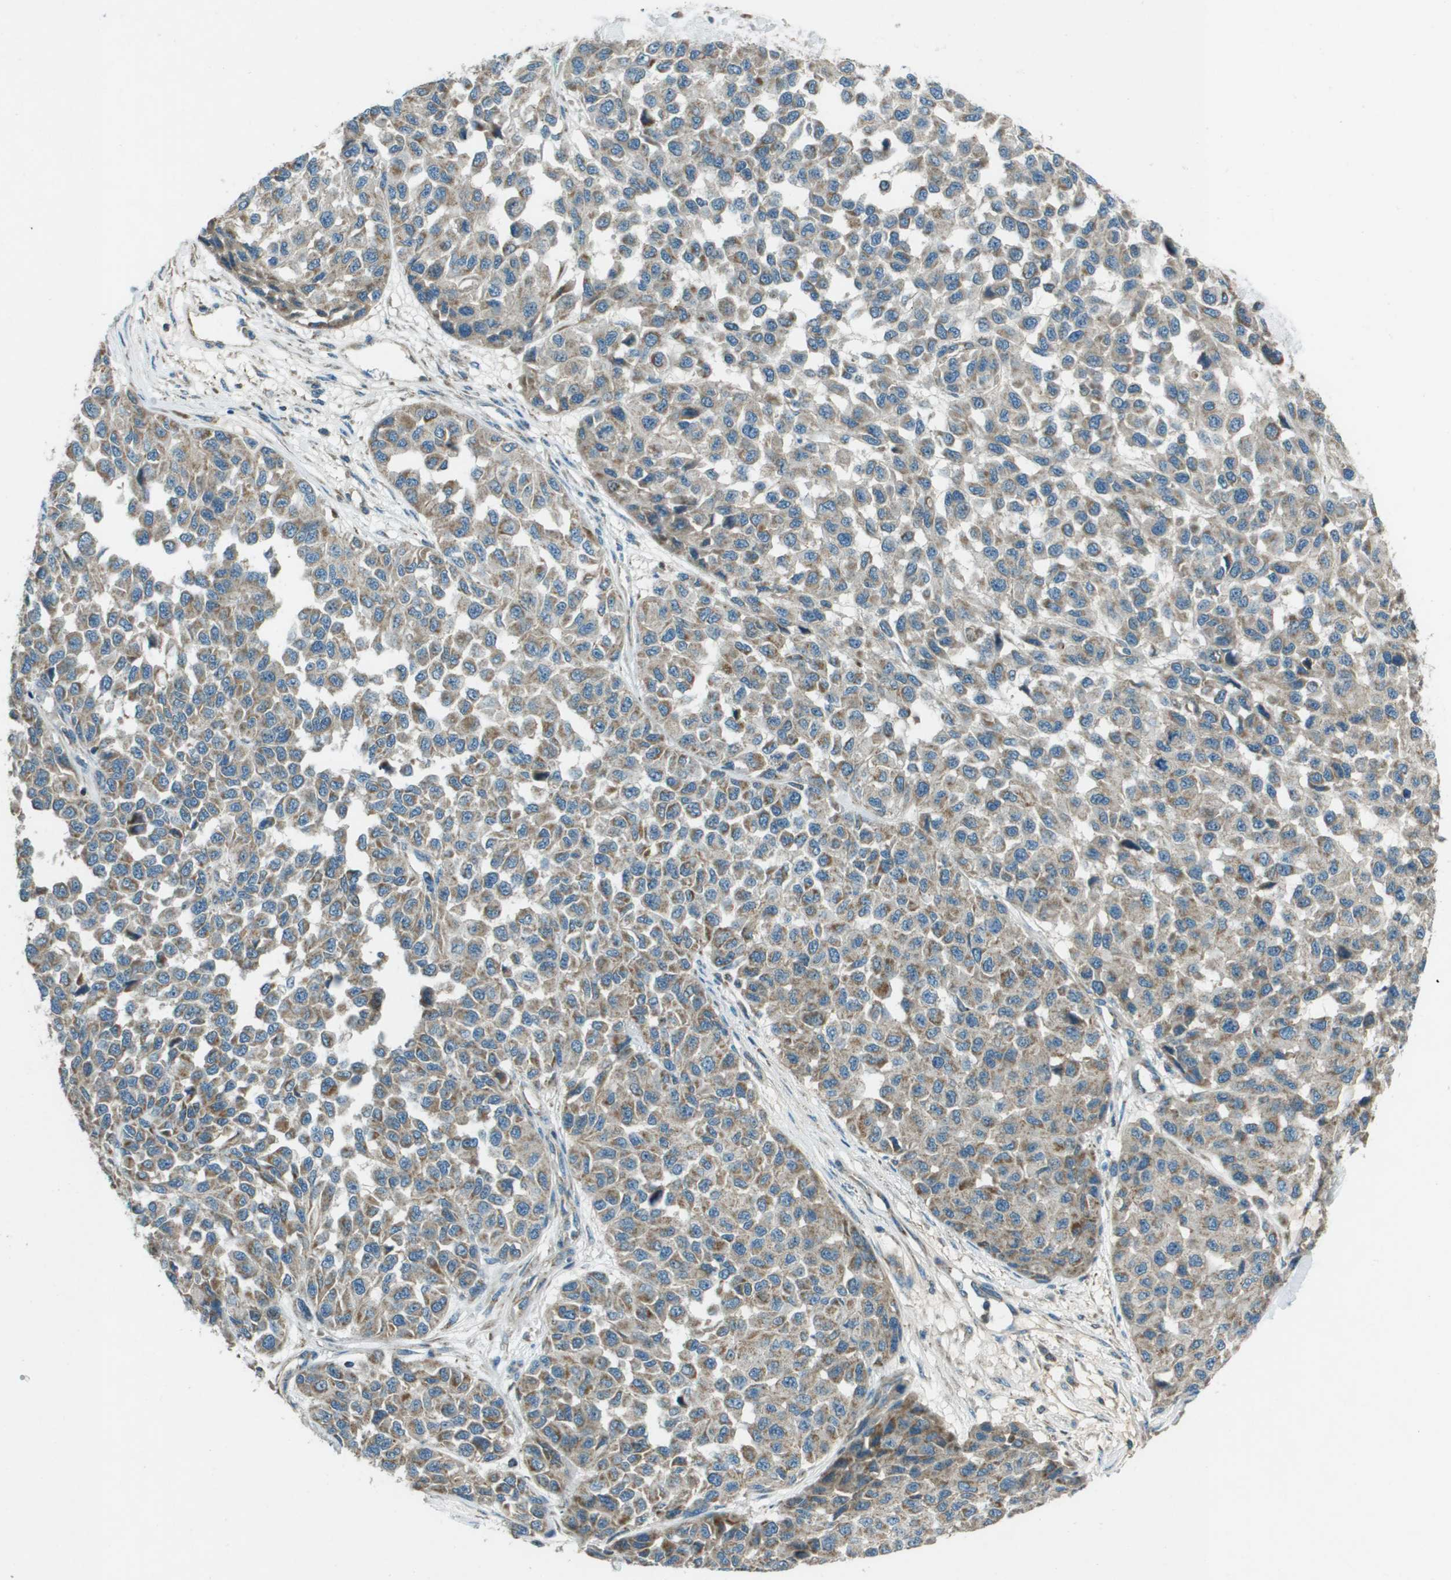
{"staining": {"intensity": "moderate", "quantity": "25%-75%", "location": "cytoplasmic/membranous"}, "tissue": "melanoma", "cell_type": "Tumor cells", "image_type": "cancer", "snomed": [{"axis": "morphology", "description": "Normal tissue, NOS"}, {"axis": "morphology", "description": "Malignant melanoma, NOS"}, {"axis": "topography", "description": "Skin"}], "caption": "Immunohistochemistry (IHC) image of human melanoma stained for a protein (brown), which displays medium levels of moderate cytoplasmic/membranous expression in approximately 25%-75% of tumor cells.", "gene": "MIGA1", "patient": {"sex": "male", "age": 62}}